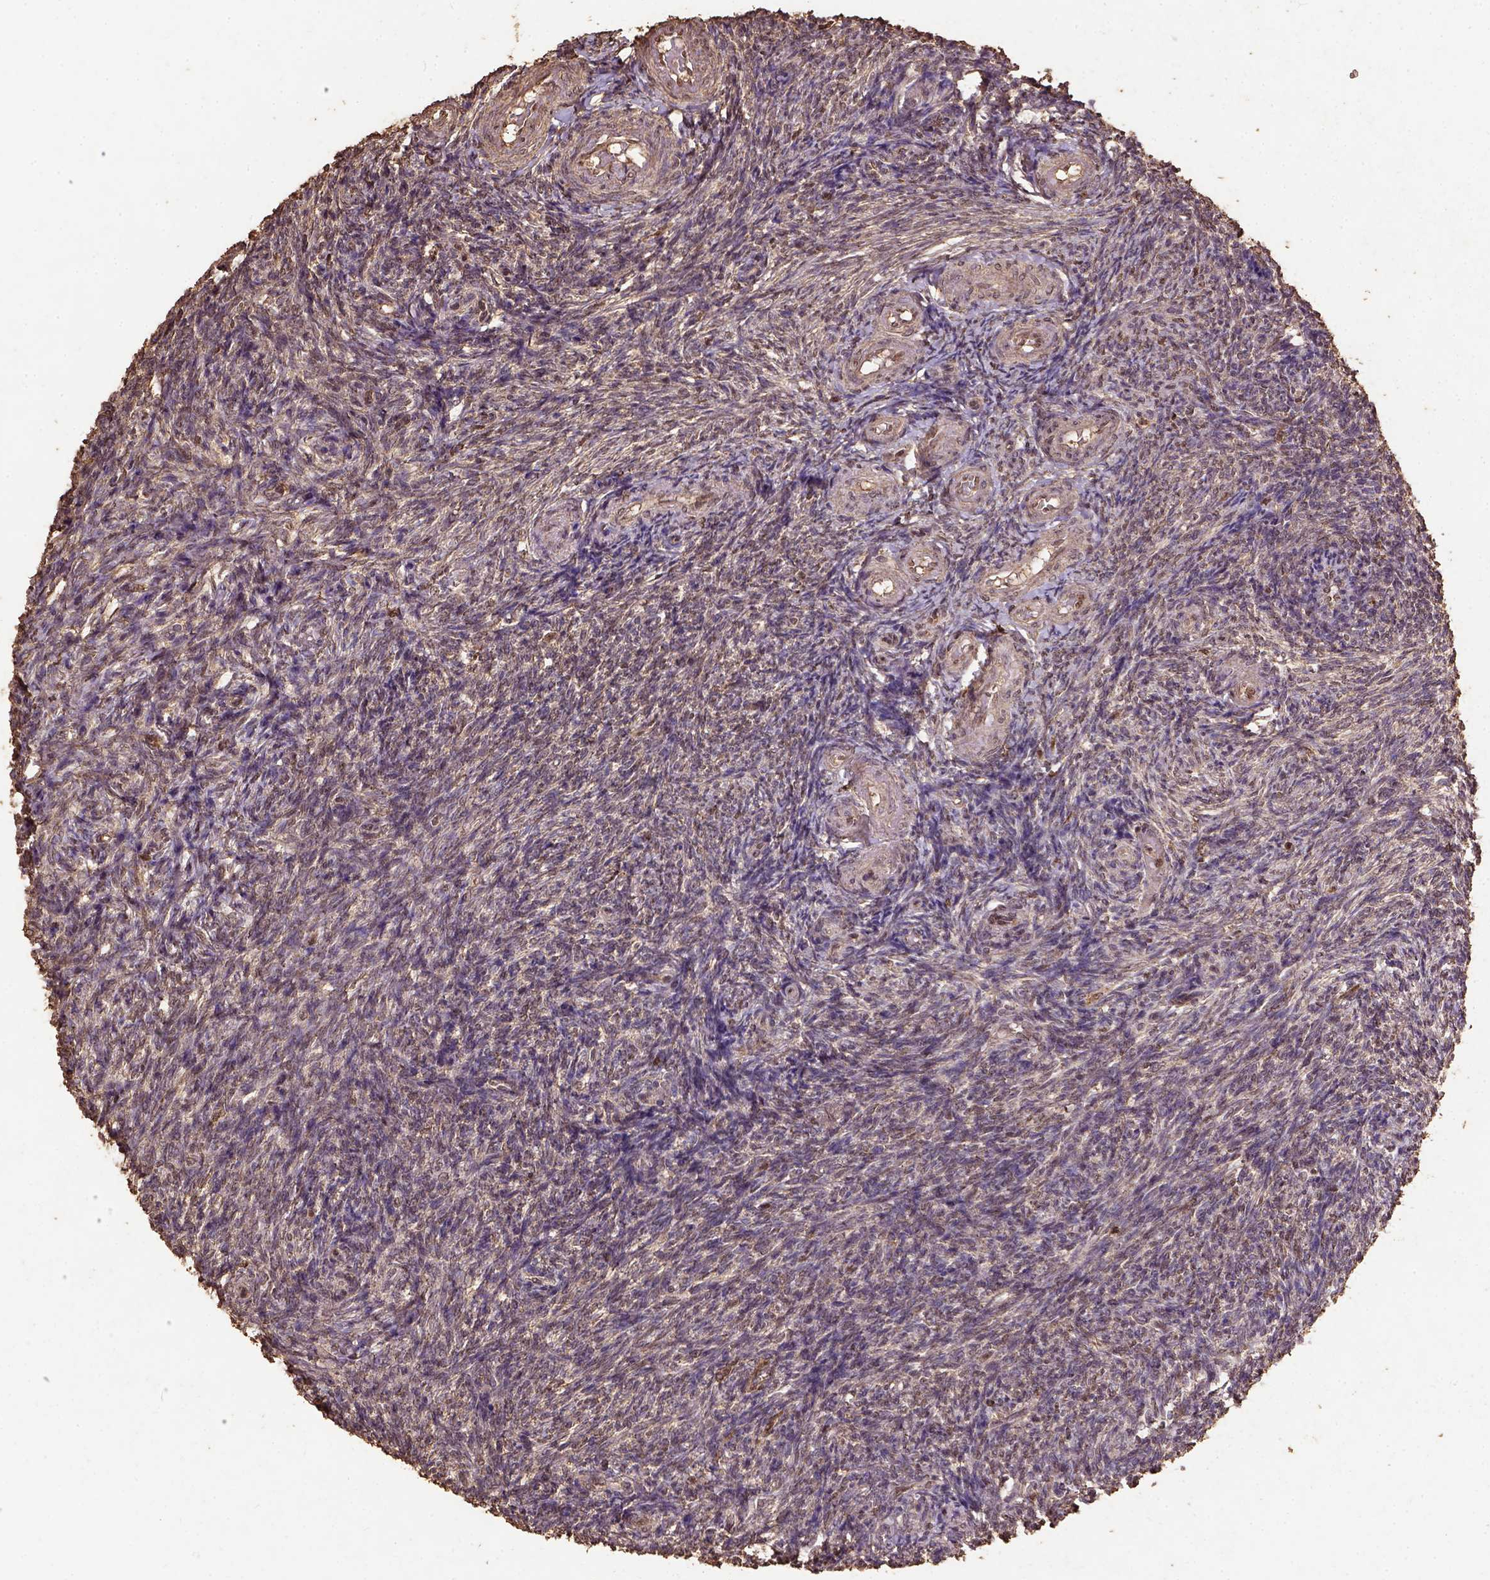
{"staining": {"intensity": "moderate", "quantity": ">75%", "location": "nuclear"}, "tissue": "ovary", "cell_type": "Follicle cells", "image_type": "normal", "snomed": [{"axis": "morphology", "description": "Normal tissue, NOS"}, {"axis": "topography", "description": "Ovary"}], "caption": "Immunohistochemistry image of unremarkable ovary: human ovary stained using immunohistochemistry (IHC) demonstrates medium levels of moderate protein expression localized specifically in the nuclear of follicle cells, appearing as a nuclear brown color.", "gene": "NACC1", "patient": {"sex": "female", "age": 39}}